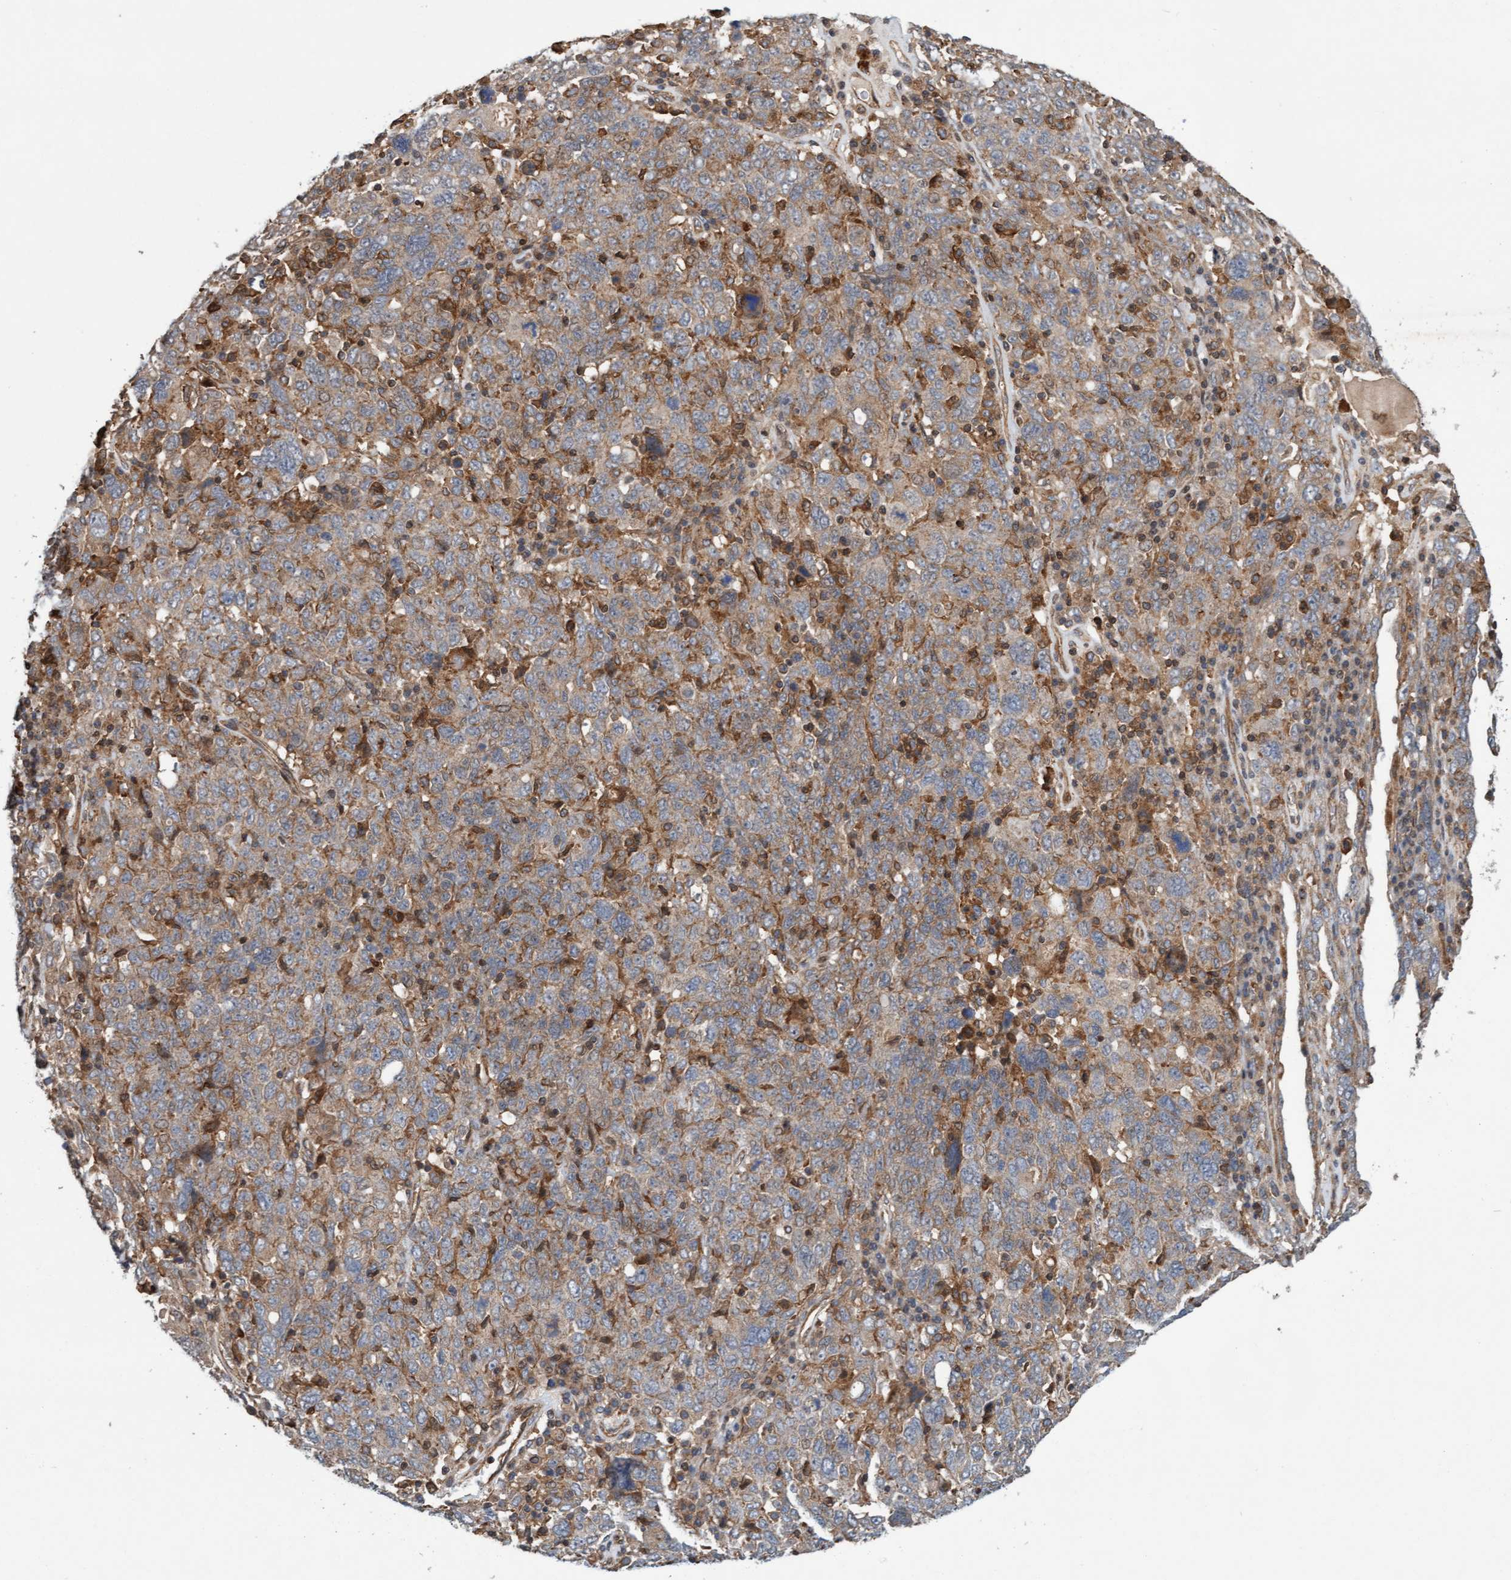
{"staining": {"intensity": "moderate", "quantity": ">75%", "location": "cytoplasmic/membranous"}, "tissue": "ovarian cancer", "cell_type": "Tumor cells", "image_type": "cancer", "snomed": [{"axis": "morphology", "description": "Carcinoma, endometroid"}, {"axis": "topography", "description": "Ovary"}], "caption": "A histopathology image of ovarian cancer stained for a protein demonstrates moderate cytoplasmic/membranous brown staining in tumor cells.", "gene": "ERAL1", "patient": {"sex": "female", "age": 62}}